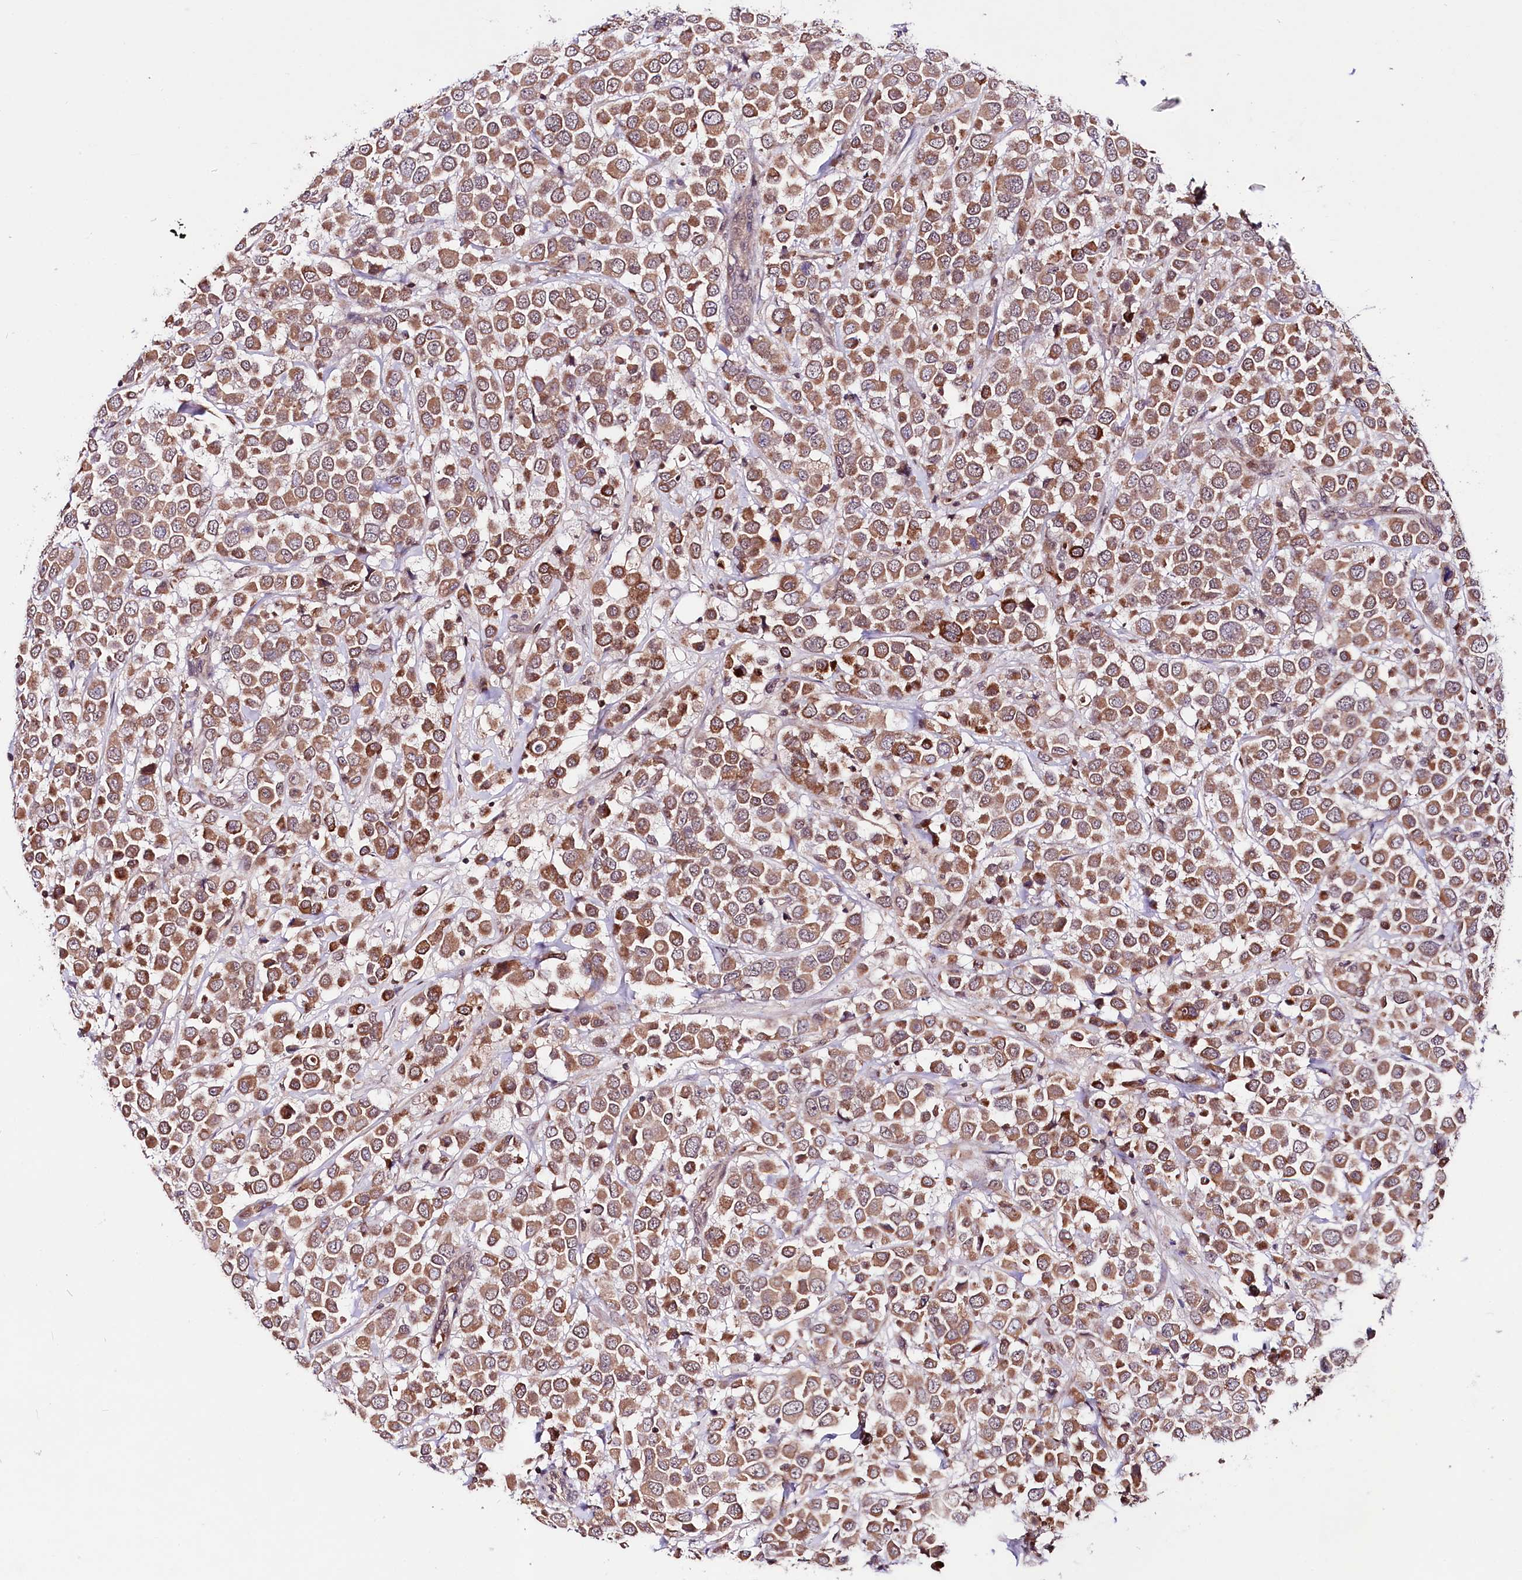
{"staining": {"intensity": "moderate", "quantity": ">75%", "location": "cytoplasmic/membranous"}, "tissue": "breast cancer", "cell_type": "Tumor cells", "image_type": "cancer", "snomed": [{"axis": "morphology", "description": "Duct carcinoma"}, {"axis": "topography", "description": "Breast"}], "caption": "An image showing moderate cytoplasmic/membranous staining in approximately >75% of tumor cells in breast cancer (infiltrating ductal carcinoma), as visualized by brown immunohistochemical staining.", "gene": "TAFAZZIN", "patient": {"sex": "female", "age": 61}}